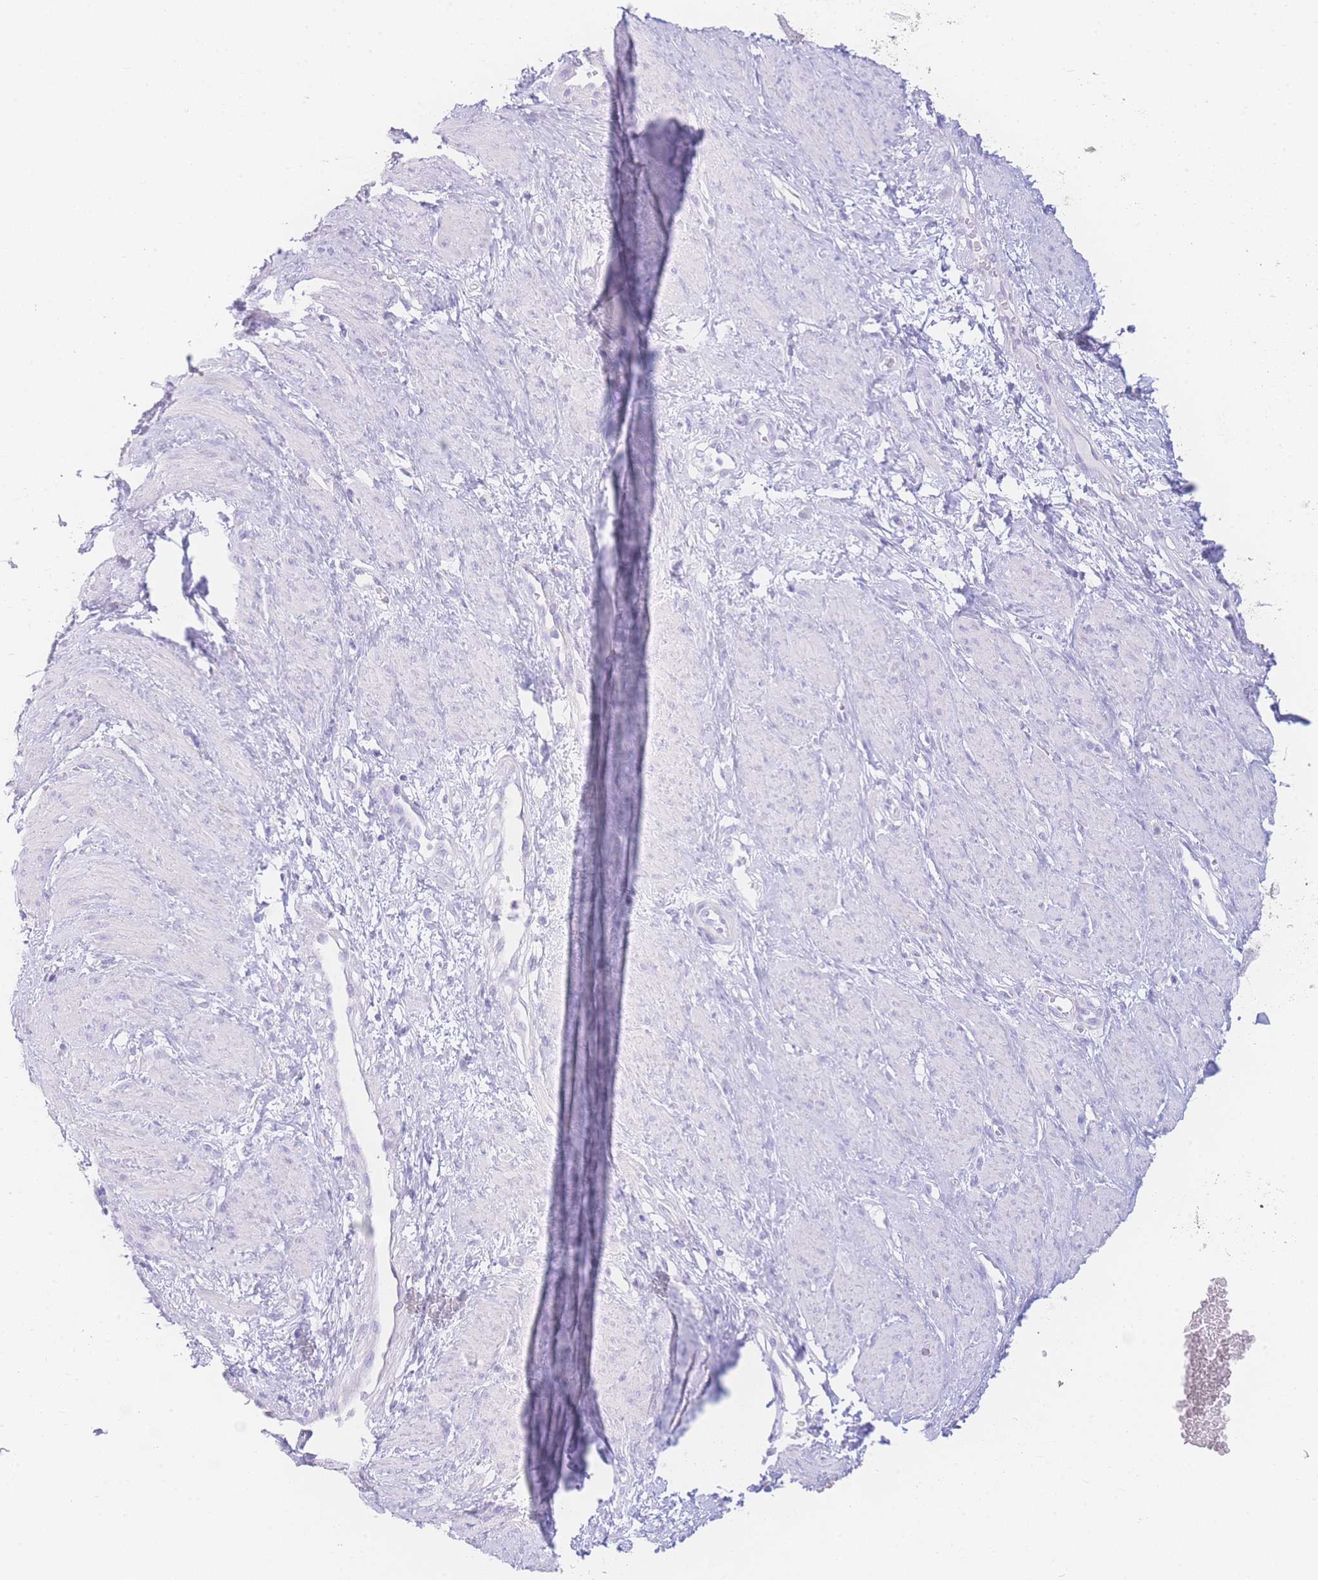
{"staining": {"intensity": "negative", "quantity": "none", "location": "none"}, "tissue": "smooth muscle", "cell_type": "Smooth muscle cells", "image_type": "normal", "snomed": [{"axis": "morphology", "description": "Normal tissue, NOS"}, {"axis": "topography", "description": "Smooth muscle"}, {"axis": "topography", "description": "Uterus"}], "caption": "High magnification brightfield microscopy of normal smooth muscle stained with DAB (3,3'-diaminobenzidine) (brown) and counterstained with hematoxylin (blue): smooth muscle cells show no significant staining.", "gene": "NBEAL1", "patient": {"sex": "female", "age": 39}}